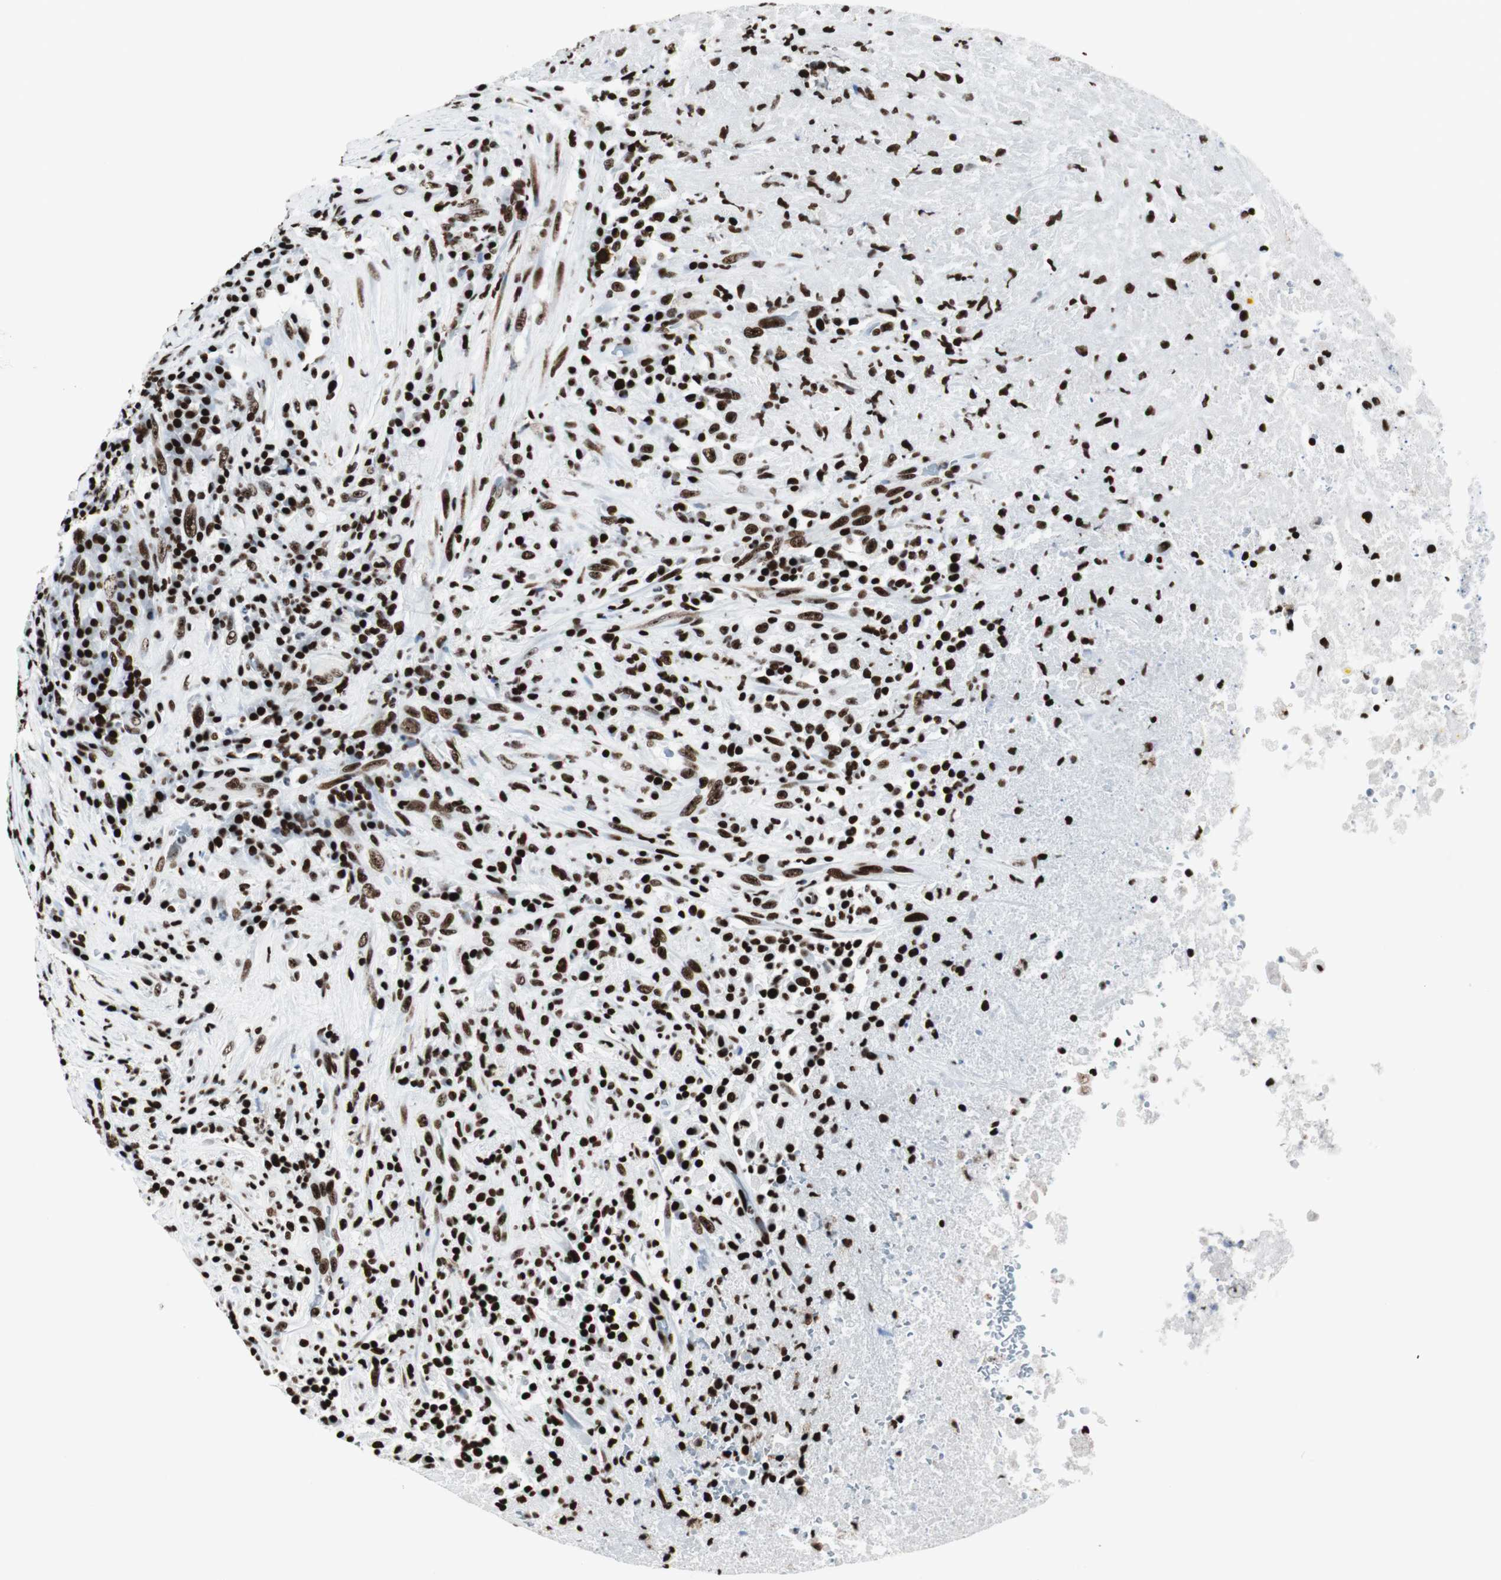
{"staining": {"intensity": "strong", "quantity": ">75%", "location": "nuclear"}, "tissue": "testis cancer", "cell_type": "Tumor cells", "image_type": "cancer", "snomed": [{"axis": "morphology", "description": "Necrosis, NOS"}, {"axis": "morphology", "description": "Carcinoma, Embryonal, NOS"}, {"axis": "topography", "description": "Testis"}], "caption": "This is an image of immunohistochemistry (IHC) staining of testis cancer, which shows strong staining in the nuclear of tumor cells.", "gene": "NCL", "patient": {"sex": "male", "age": 19}}